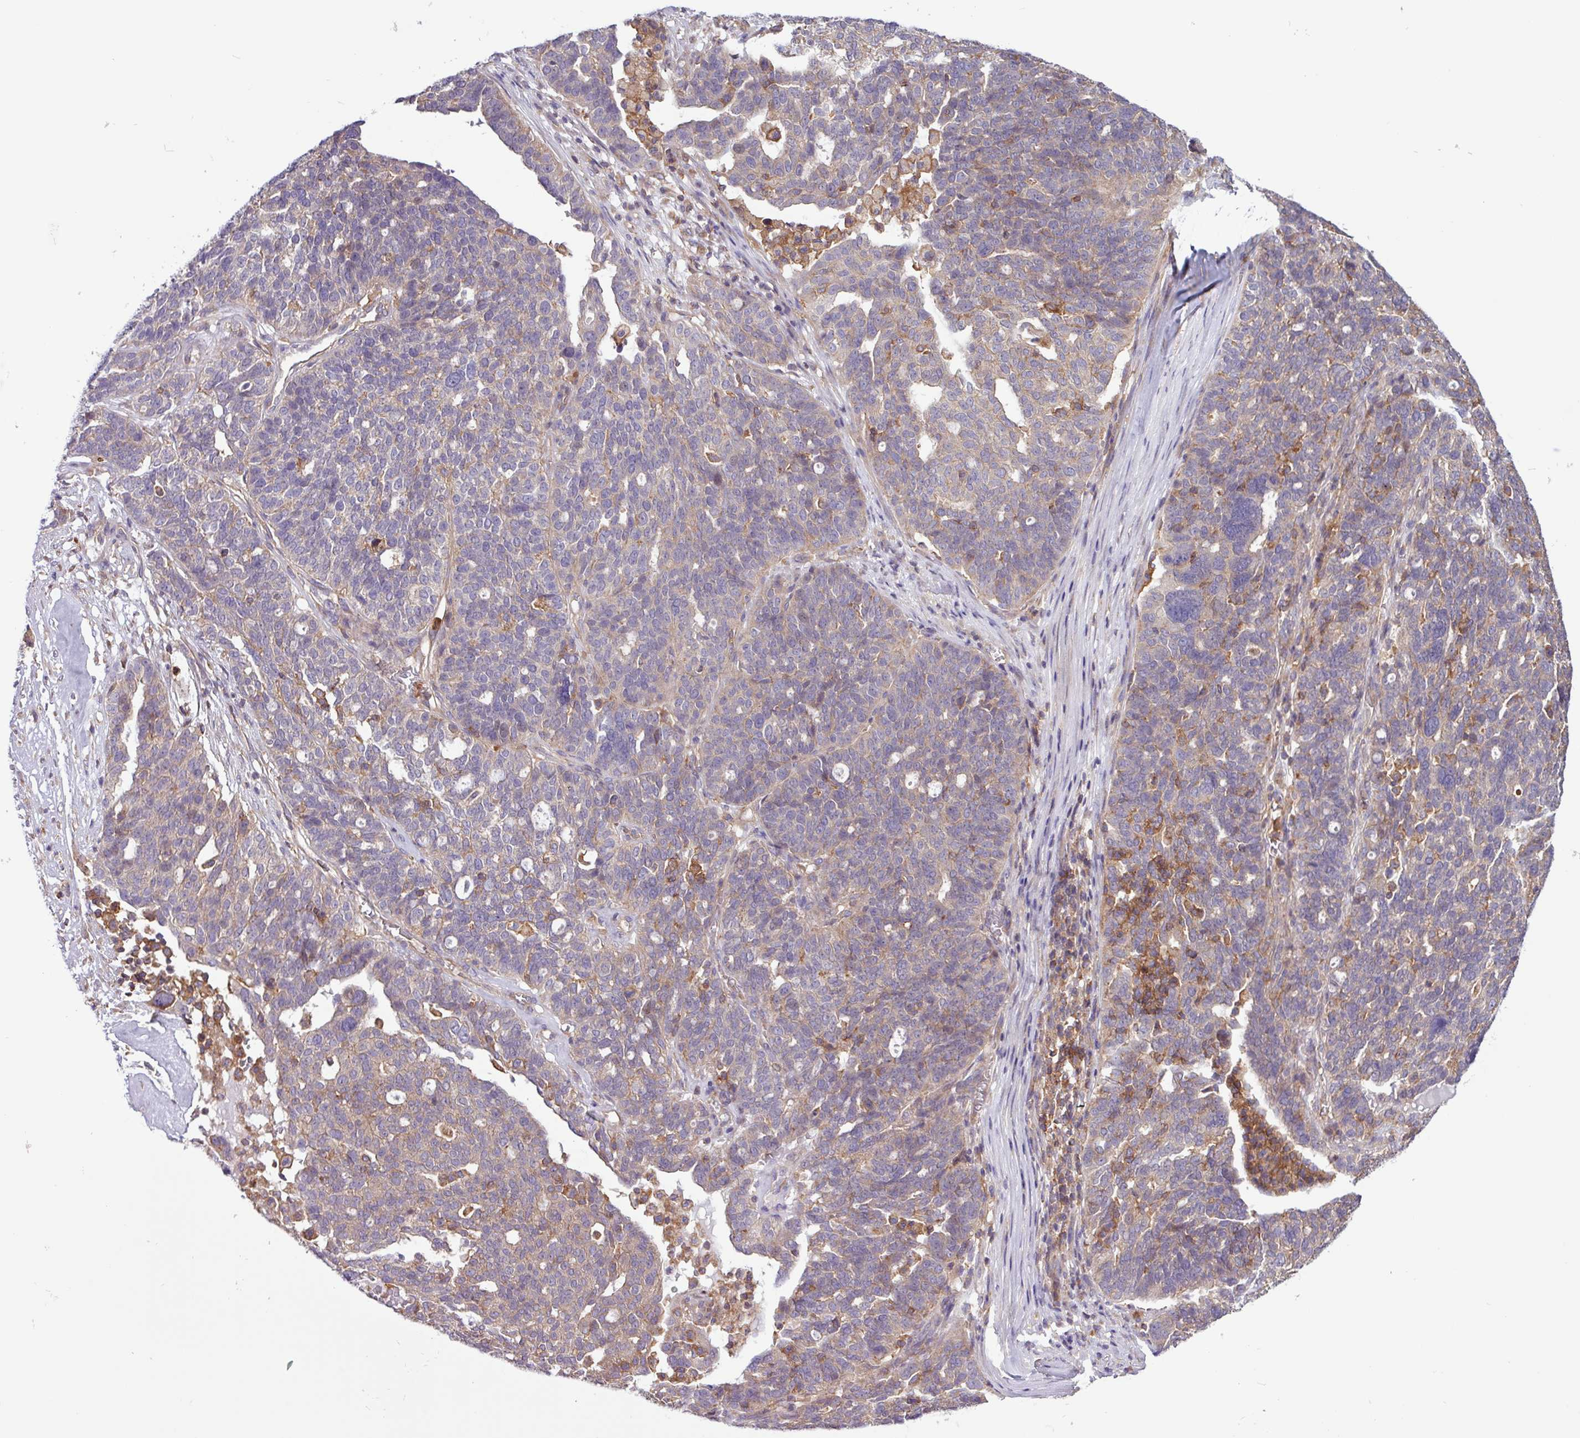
{"staining": {"intensity": "negative", "quantity": "none", "location": "none"}, "tissue": "ovarian cancer", "cell_type": "Tumor cells", "image_type": "cancer", "snomed": [{"axis": "morphology", "description": "Cystadenocarcinoma, serous, NOS"}, {"axis": "topography", "description": "Ovary"}], "caption": "Human serous cystadenocarcinoma (ovarian) stained for a protein using IHC shows no expression in tumor cells.", "gene": "ACTR3", "patient": {"sex": "female", "age": 59}}